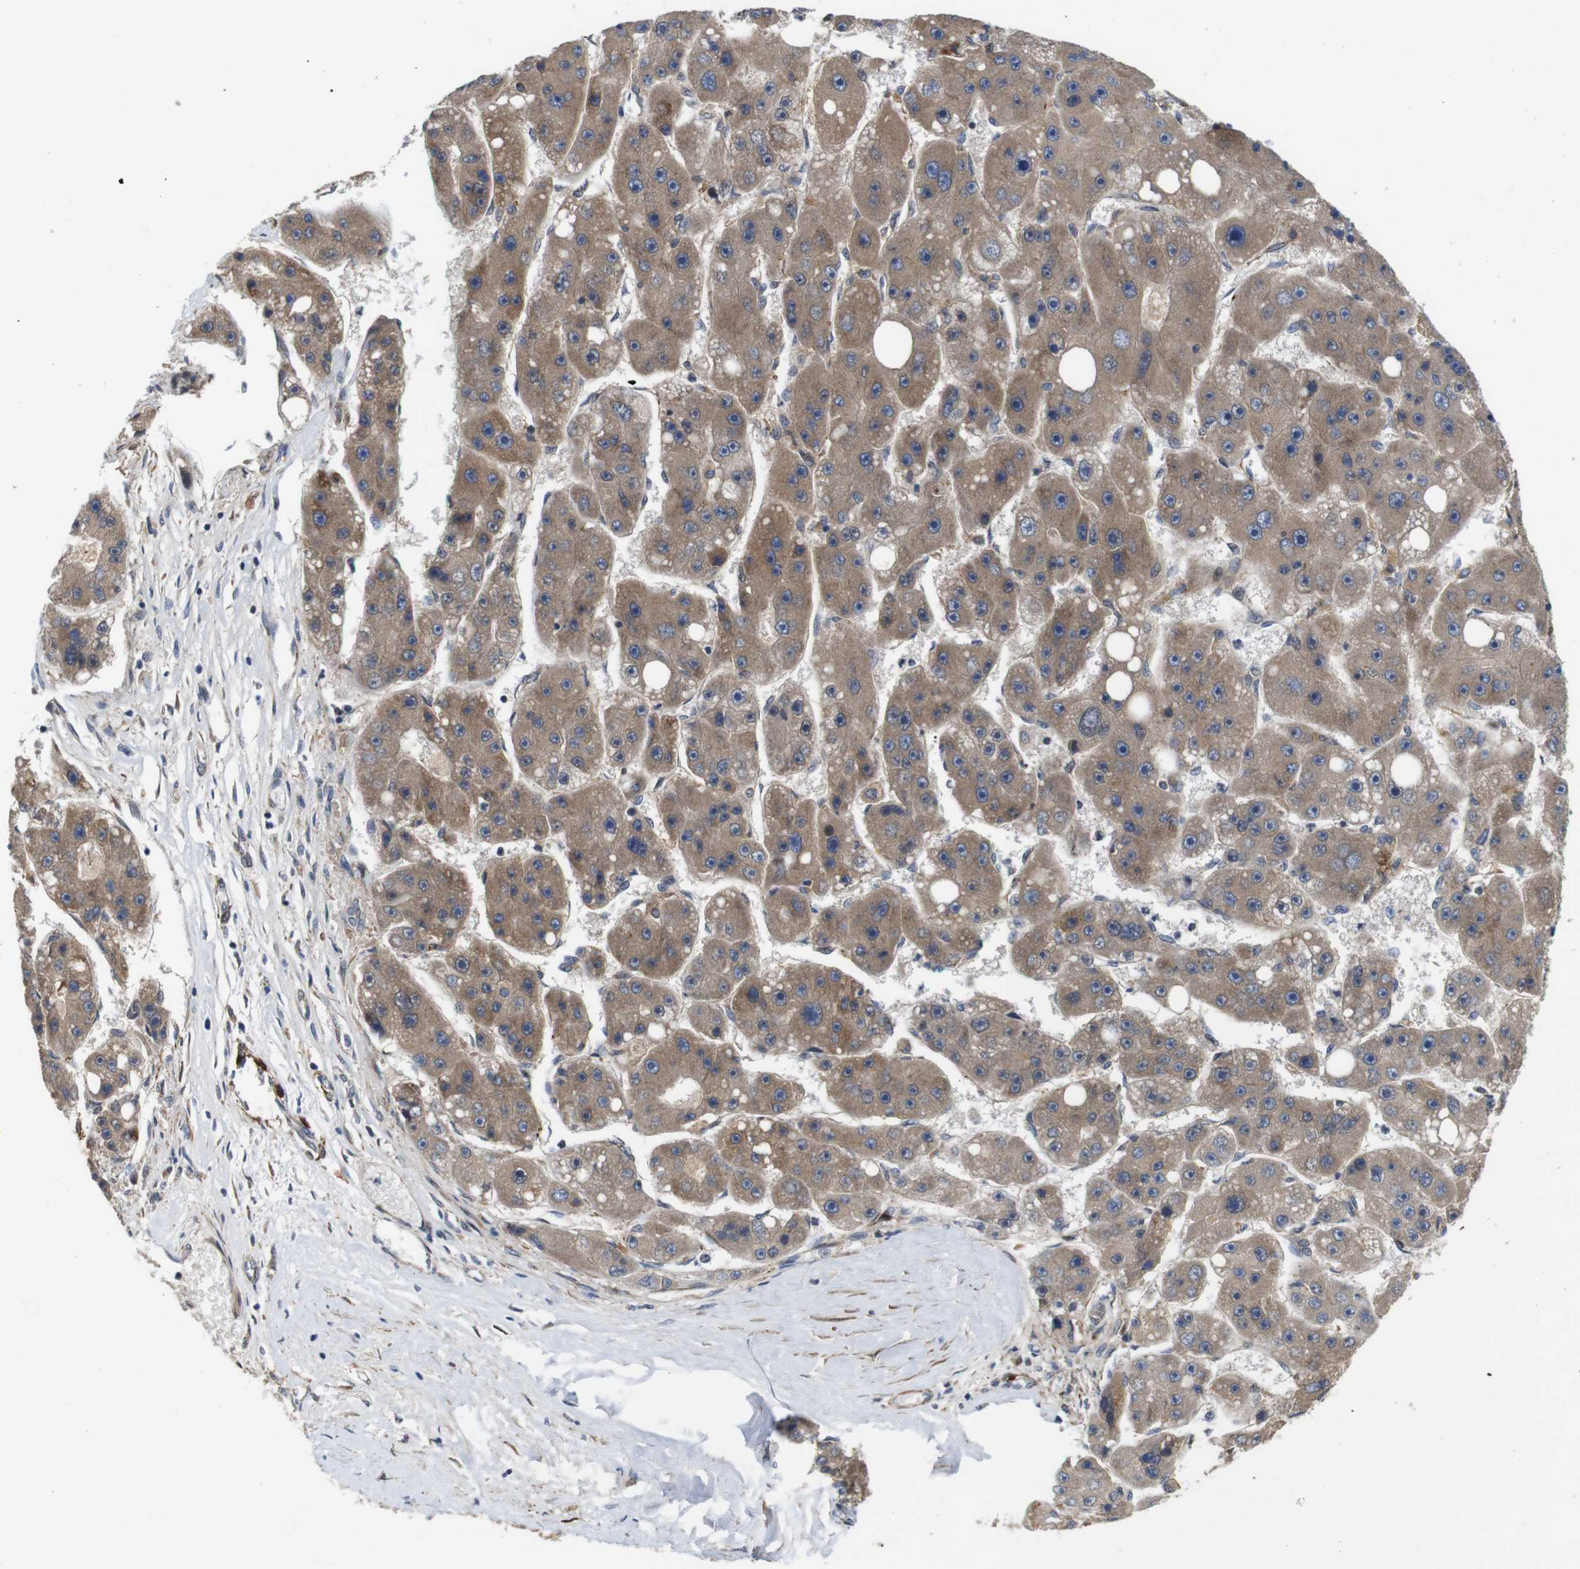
{"staining": {"intensity": "moderate", "quantity": ">75%", "location": "cytoplasmic/membranous"}, "tissue": "liver cancer", "cell_type": "Tumor cells", "image_type": "cancer", "snomed": [{"axis": "morphology", "description": "Carcinoma, Hepatocellular, NOS"}, {"axis": "topography", "description": "Liver"}], "caption": "Immunohistochemical staining of liver cancer (hepatocellular carcinoma) exhibits medium levels of moderate cytoplasmic/membranous positivity in approximately >75% of tumor cells.", "gene": "GGT7", "patient": {"sex": "female", "age": 61}}